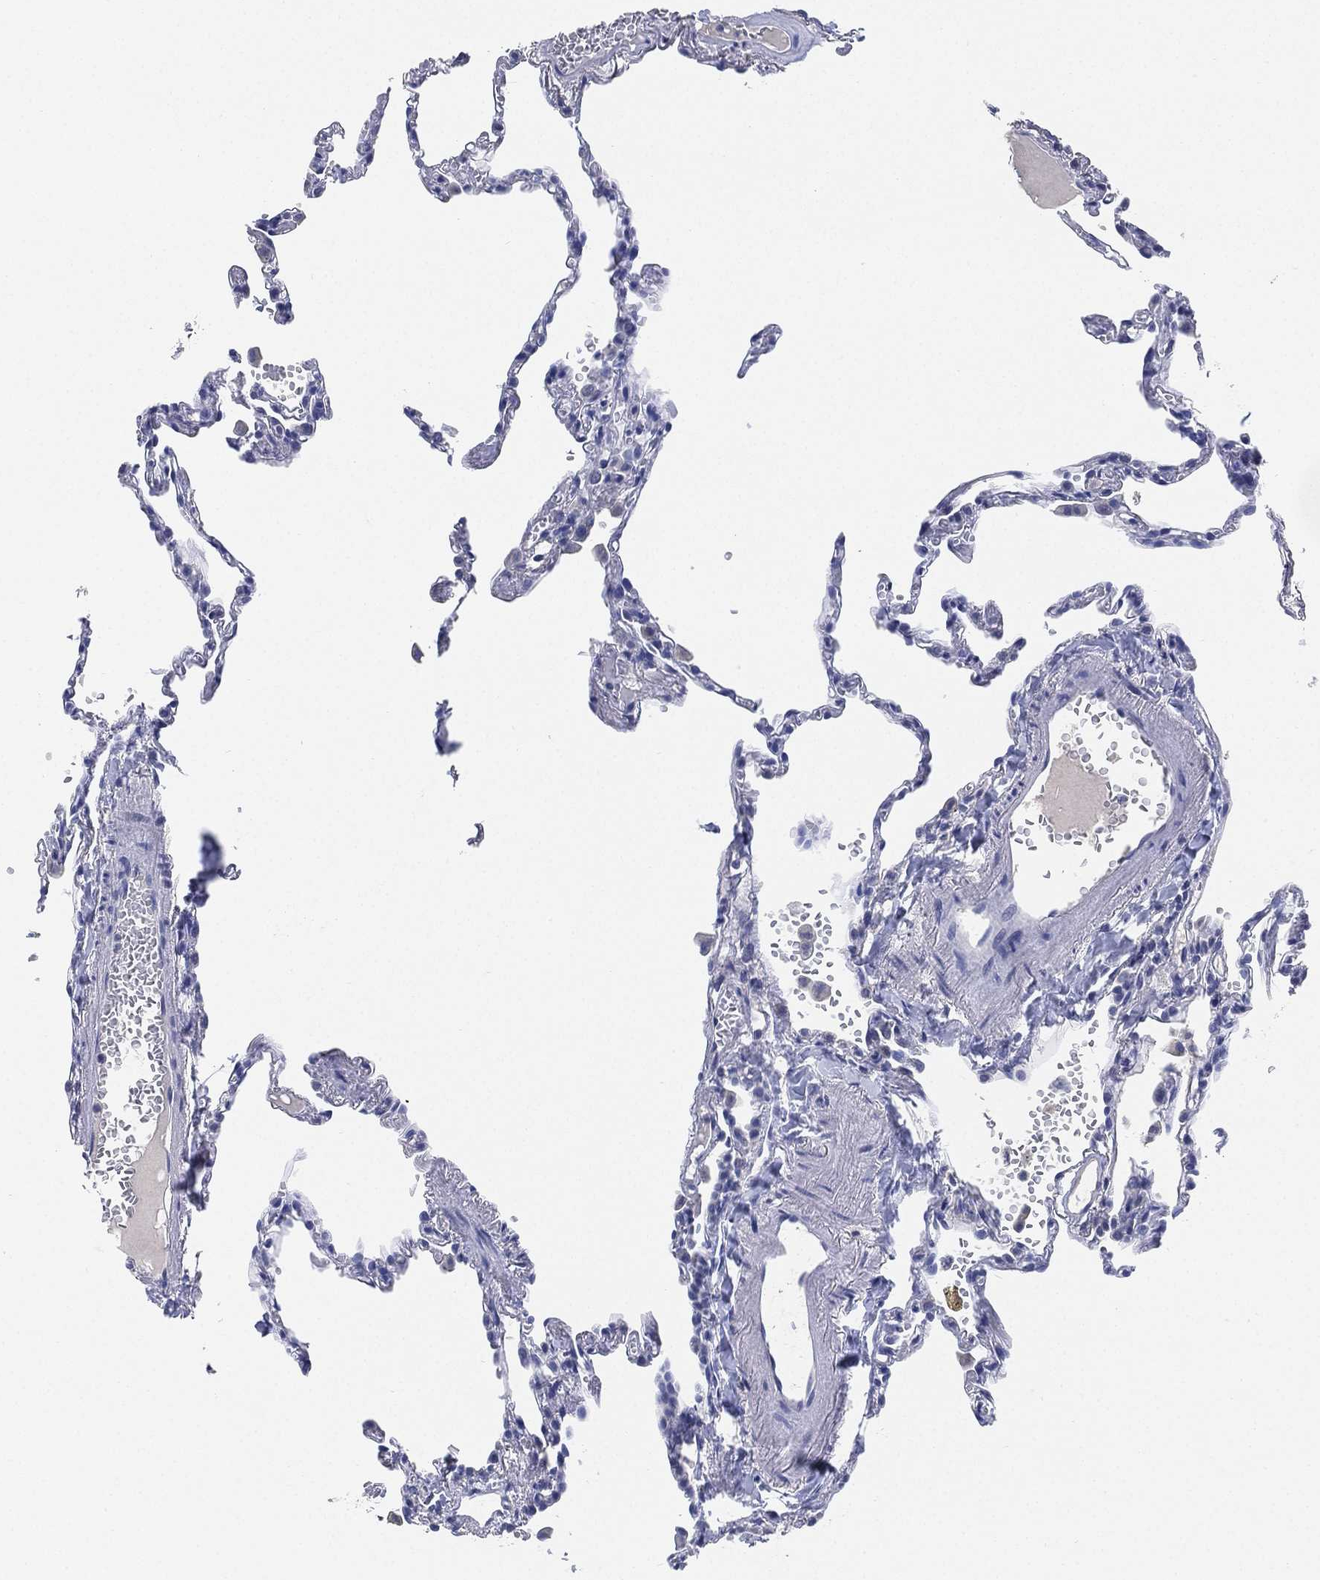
{"staining": {"intensity": "negative", "quantity": "none", "location": "none"}, "tissue": "lung", "cell_type": "Alveolar cells", "image_type": "normal", "snomed": [{"axis": "morphology", "description": "Normal tissue, NOS"}, {"axis": "topography", "description": "Lung"}], "caption": "The photomicrograph shows no significant positivity in alveolar cells of lung.", "gene": "IYD", "patient": {"sex": "male", "age": 78}}